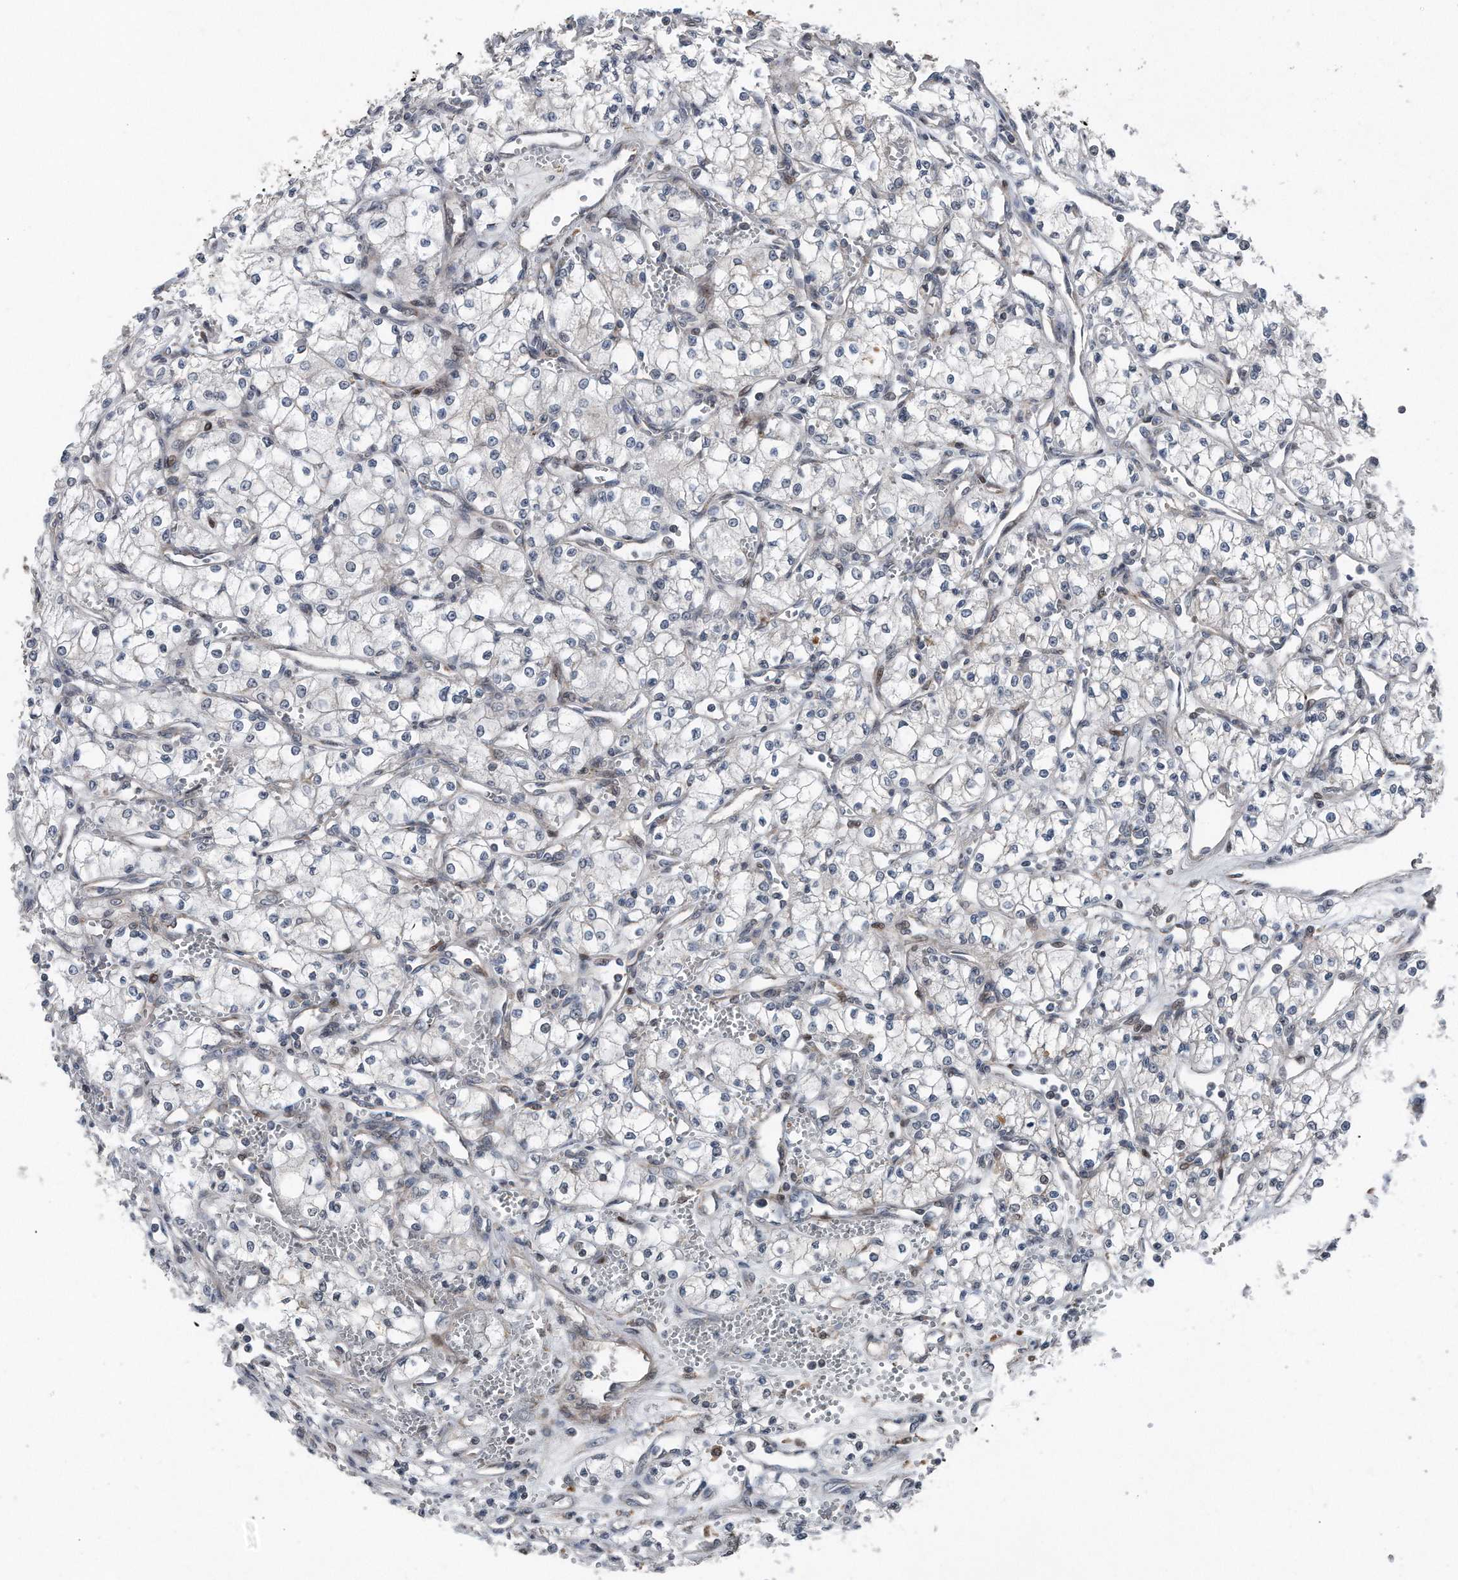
{"staining": {"intensity": "negative", "quantity": "none", "location": "none"}, "tissue": "renal cancer", "cell_type": "Tumor cells", "image_type": "cancer", "snomed": [{"axis": "morphology", "description": "Adenocarcinoma, NOS"}, {"axis": "topography", "description": "Kidney"}], "caption": "Immunohistochemical staining of human renal adenocarcinoma reveals no significant expression in tumor cells.", "gene": "DST", "patient": {"sex": "male", "age": 59}}